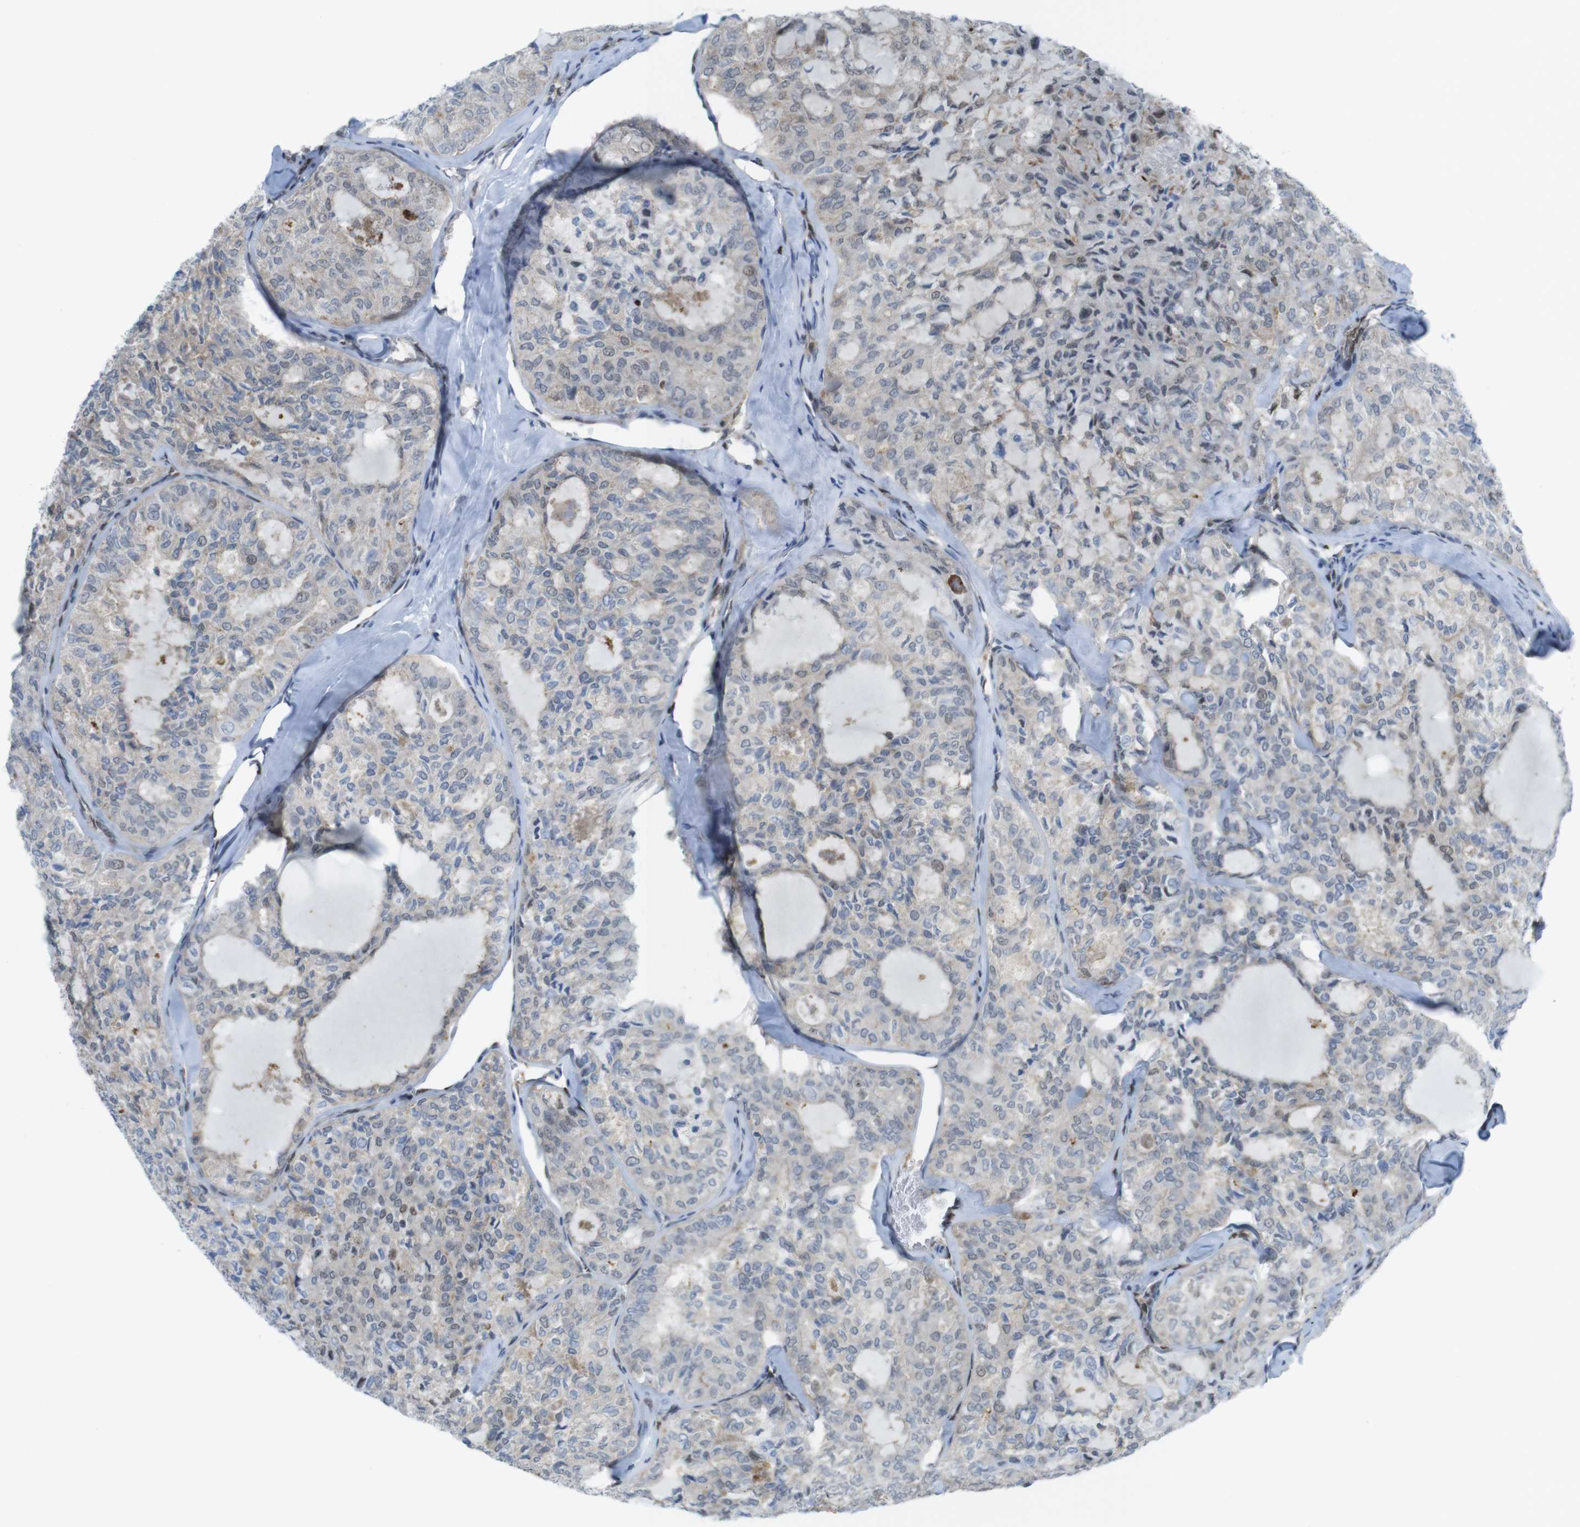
{"staining": {"intensity": "weak", "quantity": "<25%", "location": "nuclear"}, "tissue": "thyroid cancer", "cell_type": "Tumor cells", "image_type": "cancer", "snomed": [{"axis": "morphology", "description": "Follicular adenoma carcinoma, NOS"}, {"axis": "topography", "description": "Thyroid gland"}], "caption": "Thyroid follicular adenoma carcinoma was stained to show a protein in brown. There is no significant expression in tumor cells.", "gene": "UBB", "patient": {"sex": "male", "age": 75}}